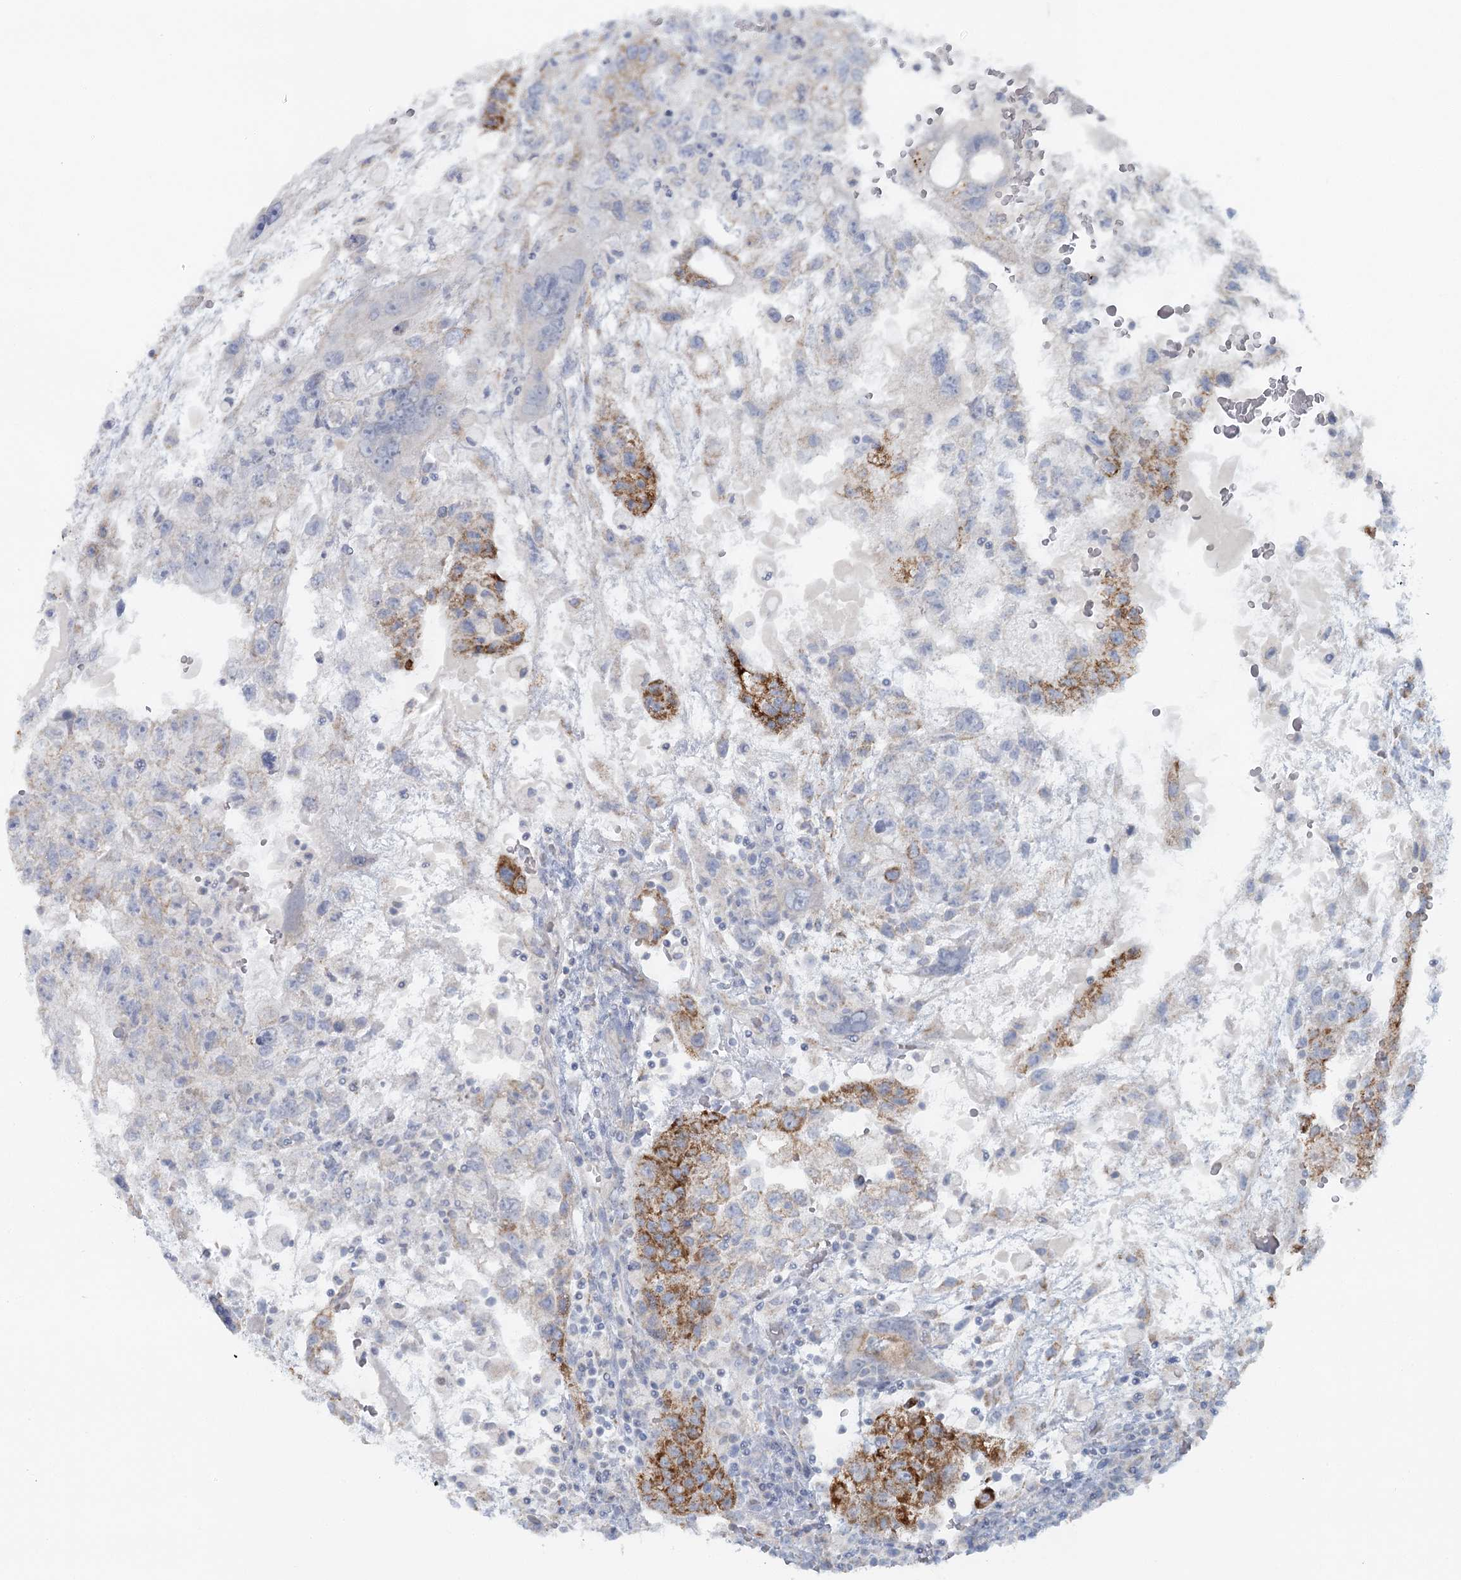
{"staining": {"intensity": "strong", "quantity": "<25%", "location": "cytoplasmic/membranous"}, "tissue": "testis cancer", "cell_type": "Tumor cells", "image_type": "cancer", "snomed": [{"axis": "morphology", "description": "Carcinoma, Embryonal, NOS"}, {"axis": "topography", "description": "Testis"}], "caption": "An immunohistochemistry (IHC) micrograph of tumor tissue is shown. Protein staining in brown highlights strong cytoplasmic/membranous positivity in embryonal carcinoma (testis) within tumor cells.", "gene": "BPHL", "patient": {"sex": "male", "age": 36}}